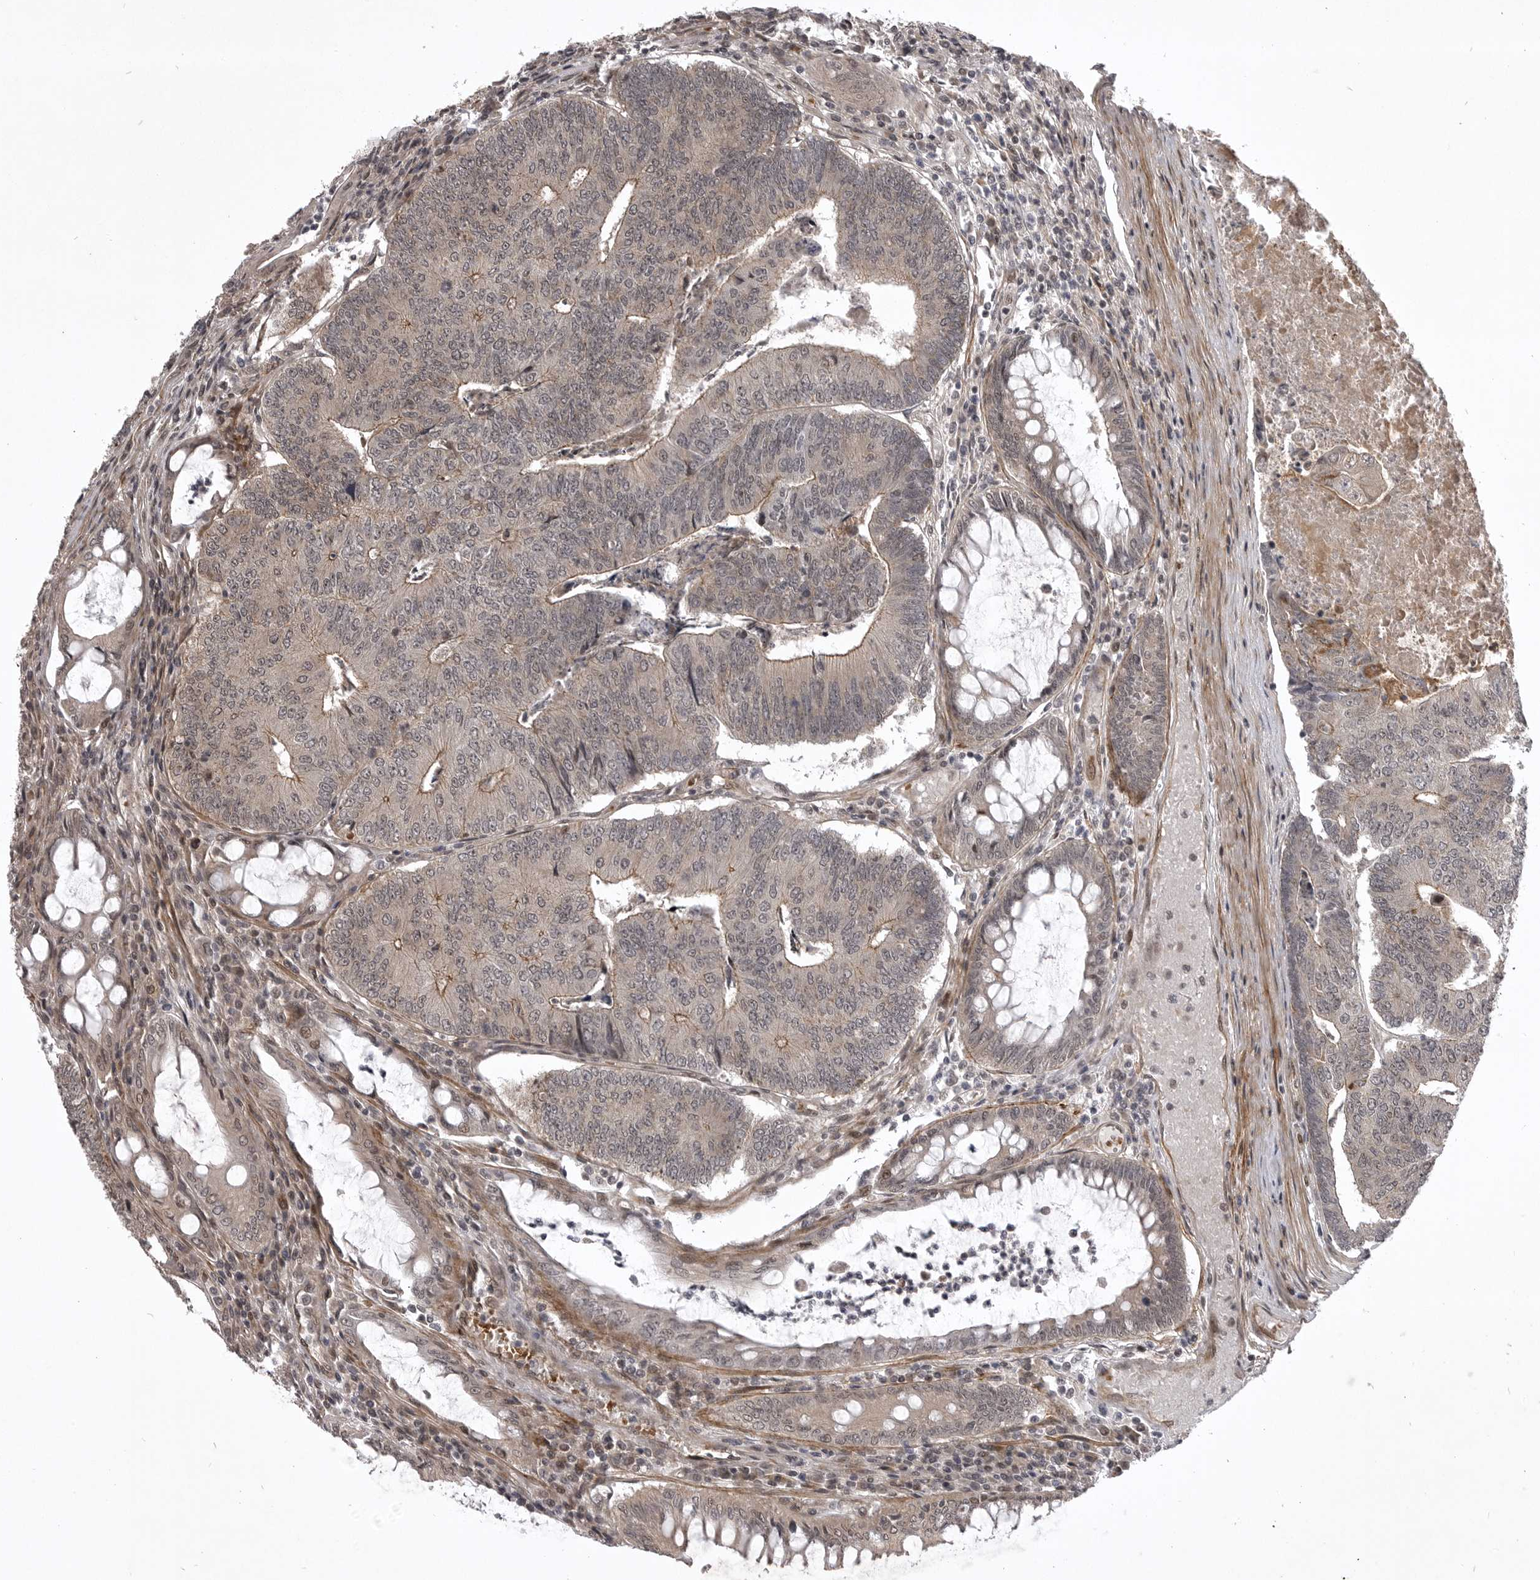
{"staining": {"intensity": "weak", "quantity": "25%-75%", "location": "cytoplasmic/membranous"}, "tissue": "colorectal cancer", "cell_type": "Tumor cells", "image_type": "cancer", "snomed": [{"axis": "morphology", "description": "Adenocarcinoma, NOS"}, {"axis": "topography", "description": "Colon"}], "caption": "A micrograph of human adenocarcinoma (colorectal) stained for a protein demonstrates weak cytoplasmic/membranous brown staining in tumor cells.", "gene": "SNX16", "patient": {"sex": "female", "age": 67}}